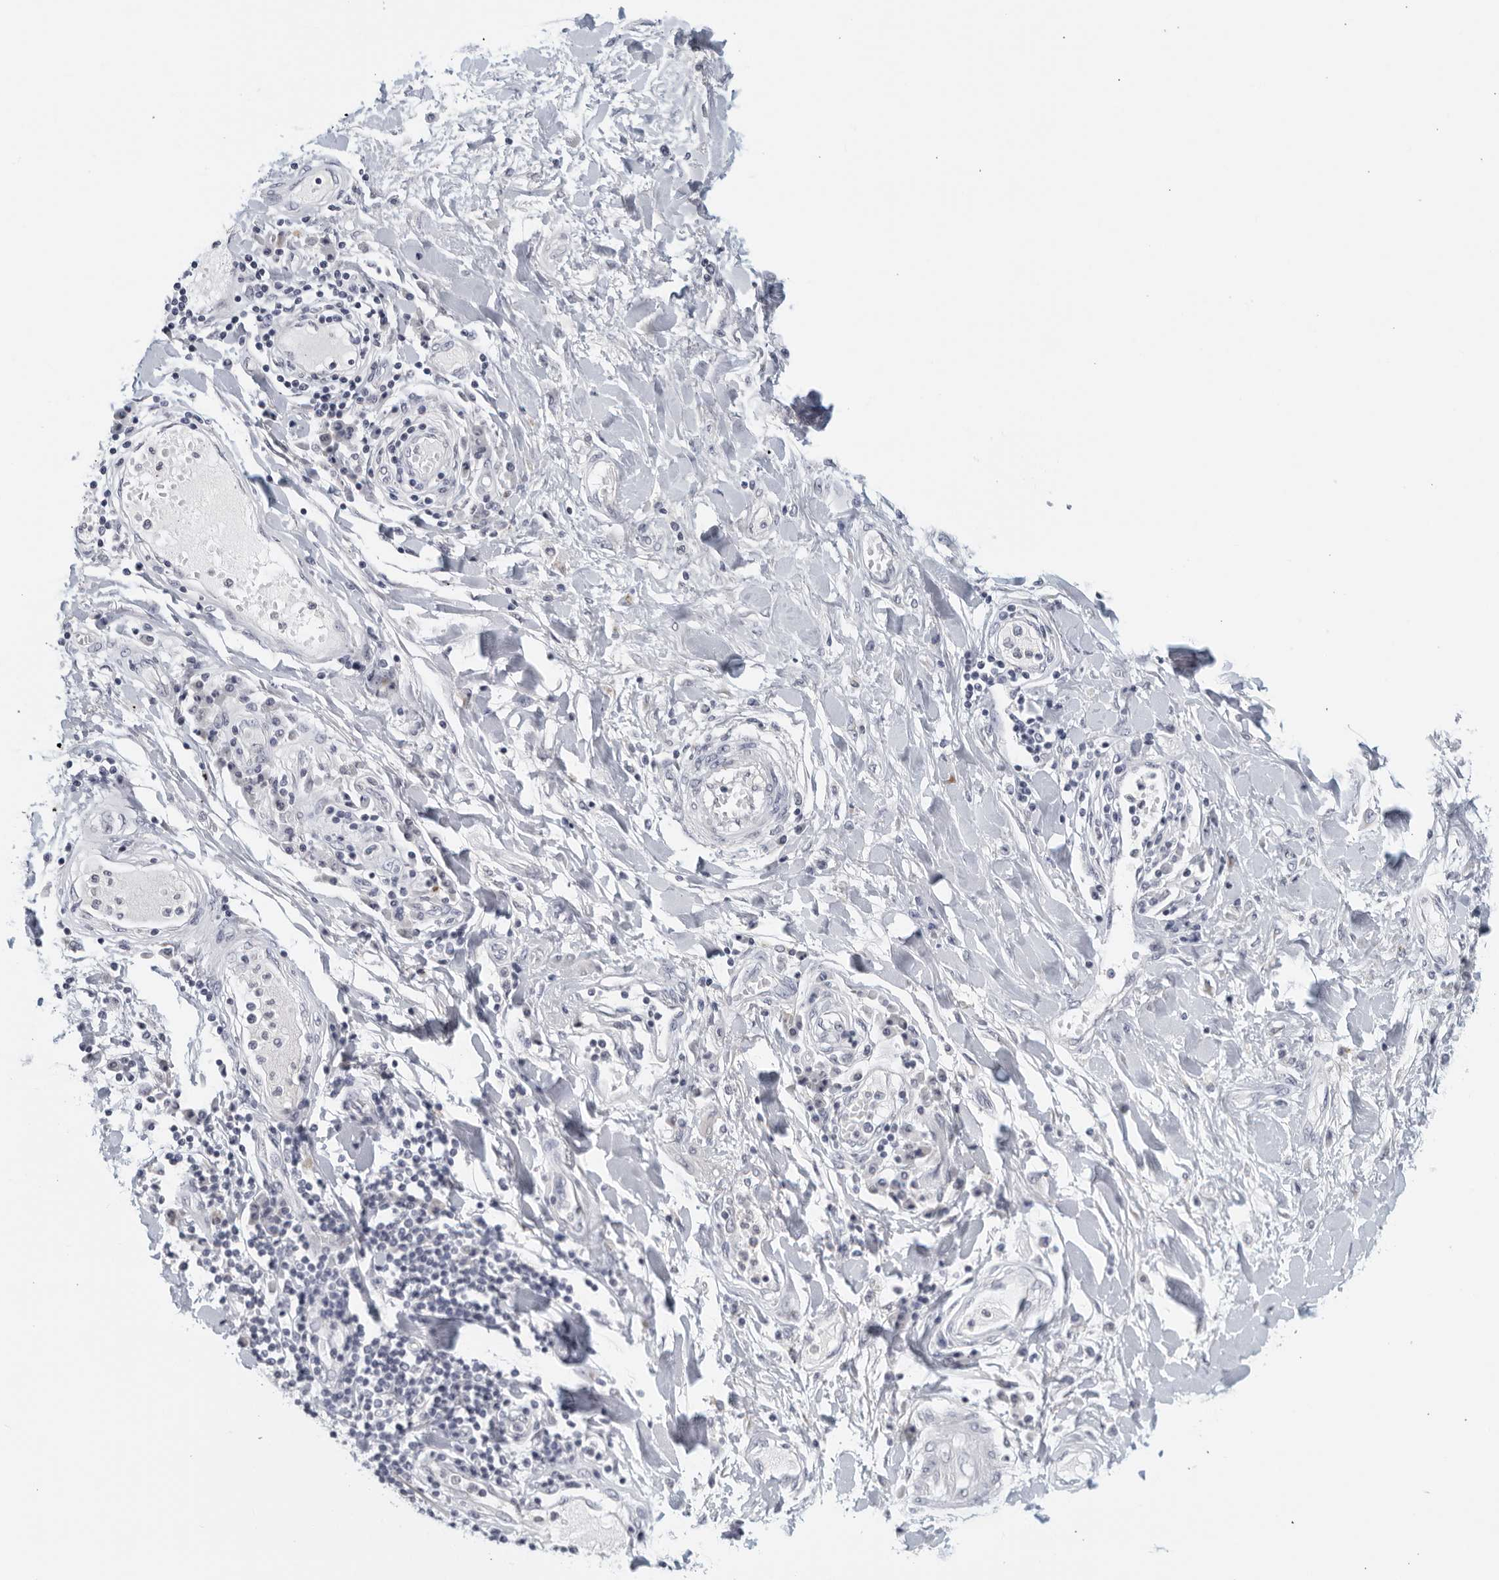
{"staining": {"intensity": "negative", "quantity": "none", "location": "none"}, "tissue": "lung cancer", "cell_type": "Tumor cells", "image_type": "cancer", "snomed": [{"axis": "morphology", "description": "Normal tissue, NOS"}, {"axis": "morphology", "description": "Squamous cell carcinoma, NOS"}, {"axis": "topography", "description": "Cartilage tissue"}, {"axis": "topography", "description": "Bronchus"}, {"axis": "topography", "description": "Lung"}, {"axis": "topography", "description": "Peripheral nerve tissue"}], "caption": "This histopathology image is of lung cancer stained with immunohistochemistry (IHC) to label a protein in brown with the nuclei are counter-stained blue. There is no staining in tumor cells.", "gene": "MATN1", "patient": {"sex": "female", "age": 49}}